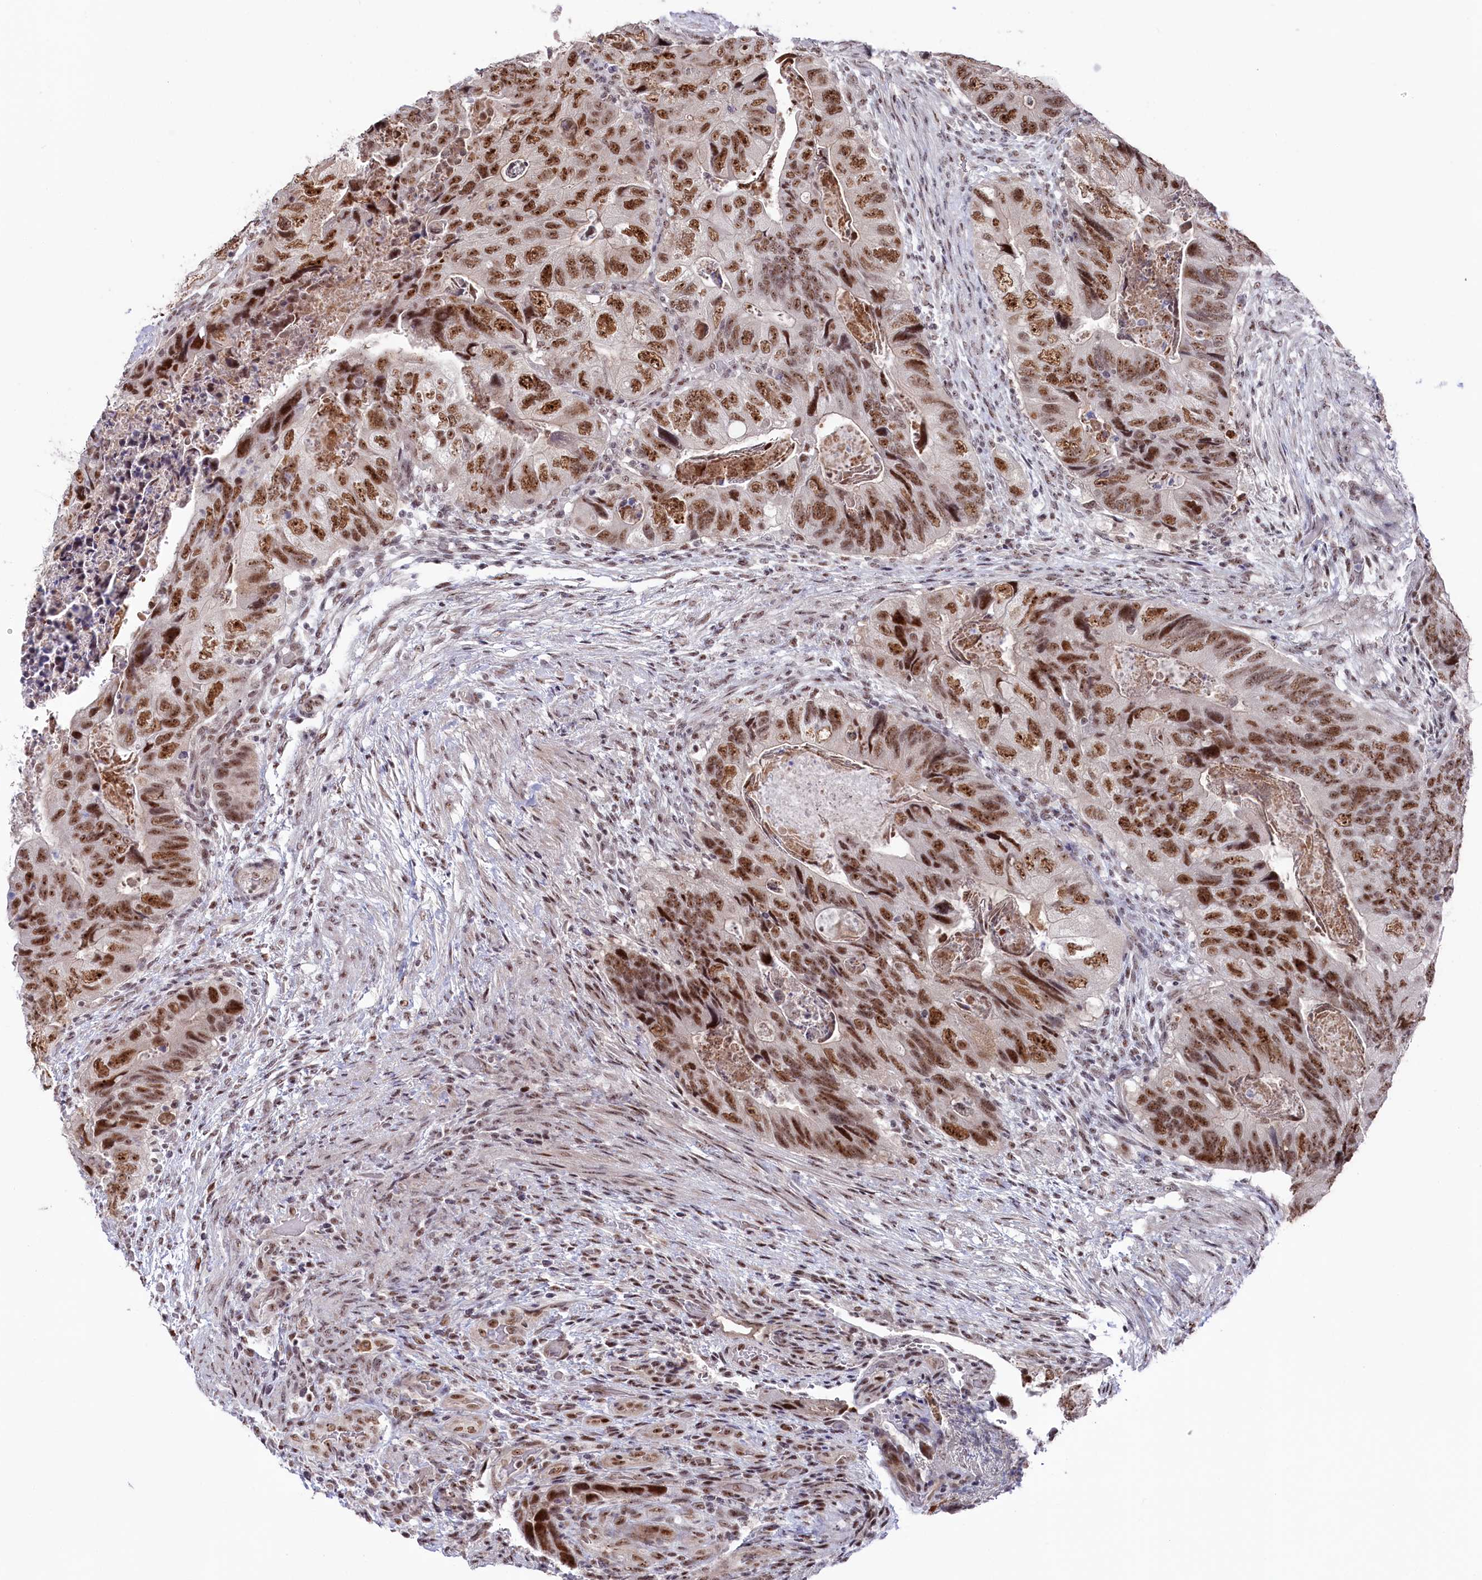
{"staining": {"intensity": "moderate", "quantity": ">75%", "location": "nuclear"}, "tissue": "colorectal cancer", "cell_type": "Tumor cells", "image_type": "cancer", "snomed": [{"axis": "morphology", "description": "Adenocarcinoma, NOS"}, {"axis": "topography", "description": "Rectum"}], "caption": "A brown stain shows moderate nuclear expression of a protein in human colorectal adenocarcinoma tumor cells. The staining is performed using DAB brown chromogen to label protein expression. The nuclei are counter-stained blue using hematoxylin.", "gene": "POLR2H", "patient": {"sex": "male", "age": 63}}